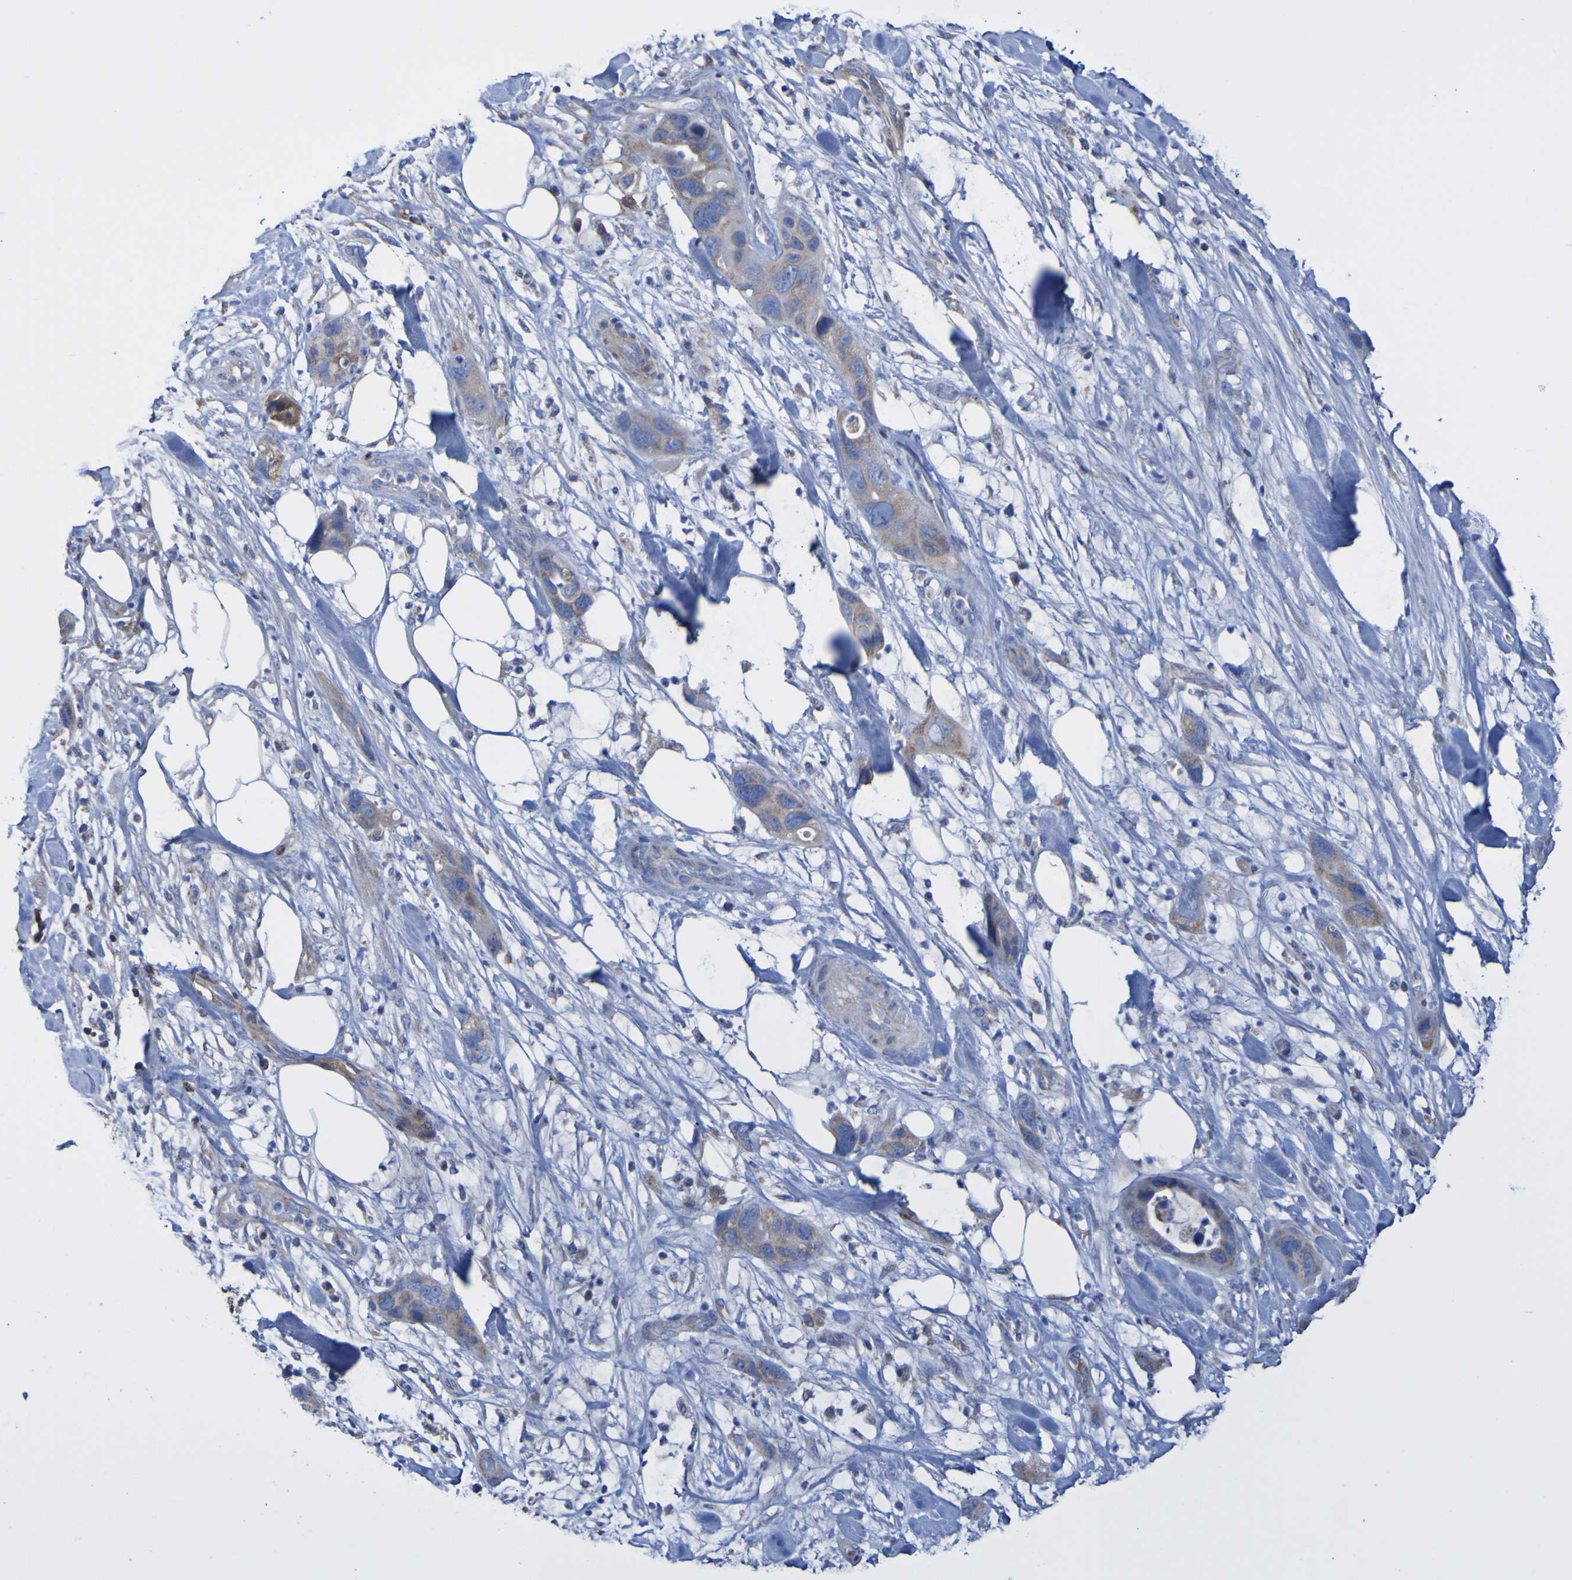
{"staining": {"intensity": "moderate", "quantity": ">75%", "location": "cytoplasmic/membranous"}, "tissue": "pancreatic cancer", "cell_type": "Tumor cells", "image_type": "cancer", "snomed": [{"axis": "morphology", "description": "Adenocarcinoma, NOS"}, {"axis": "topography", "description": "Pancreas"}], "caption": "Human adenocarcinoma (pancreatic) stained for a protein (brown) shows moderate cytoplasmic/membranous positive positivity in approximately >75% of tumor cells.", "gene": "CNTN2", "patient": {"sex": "female", "age": 71}}